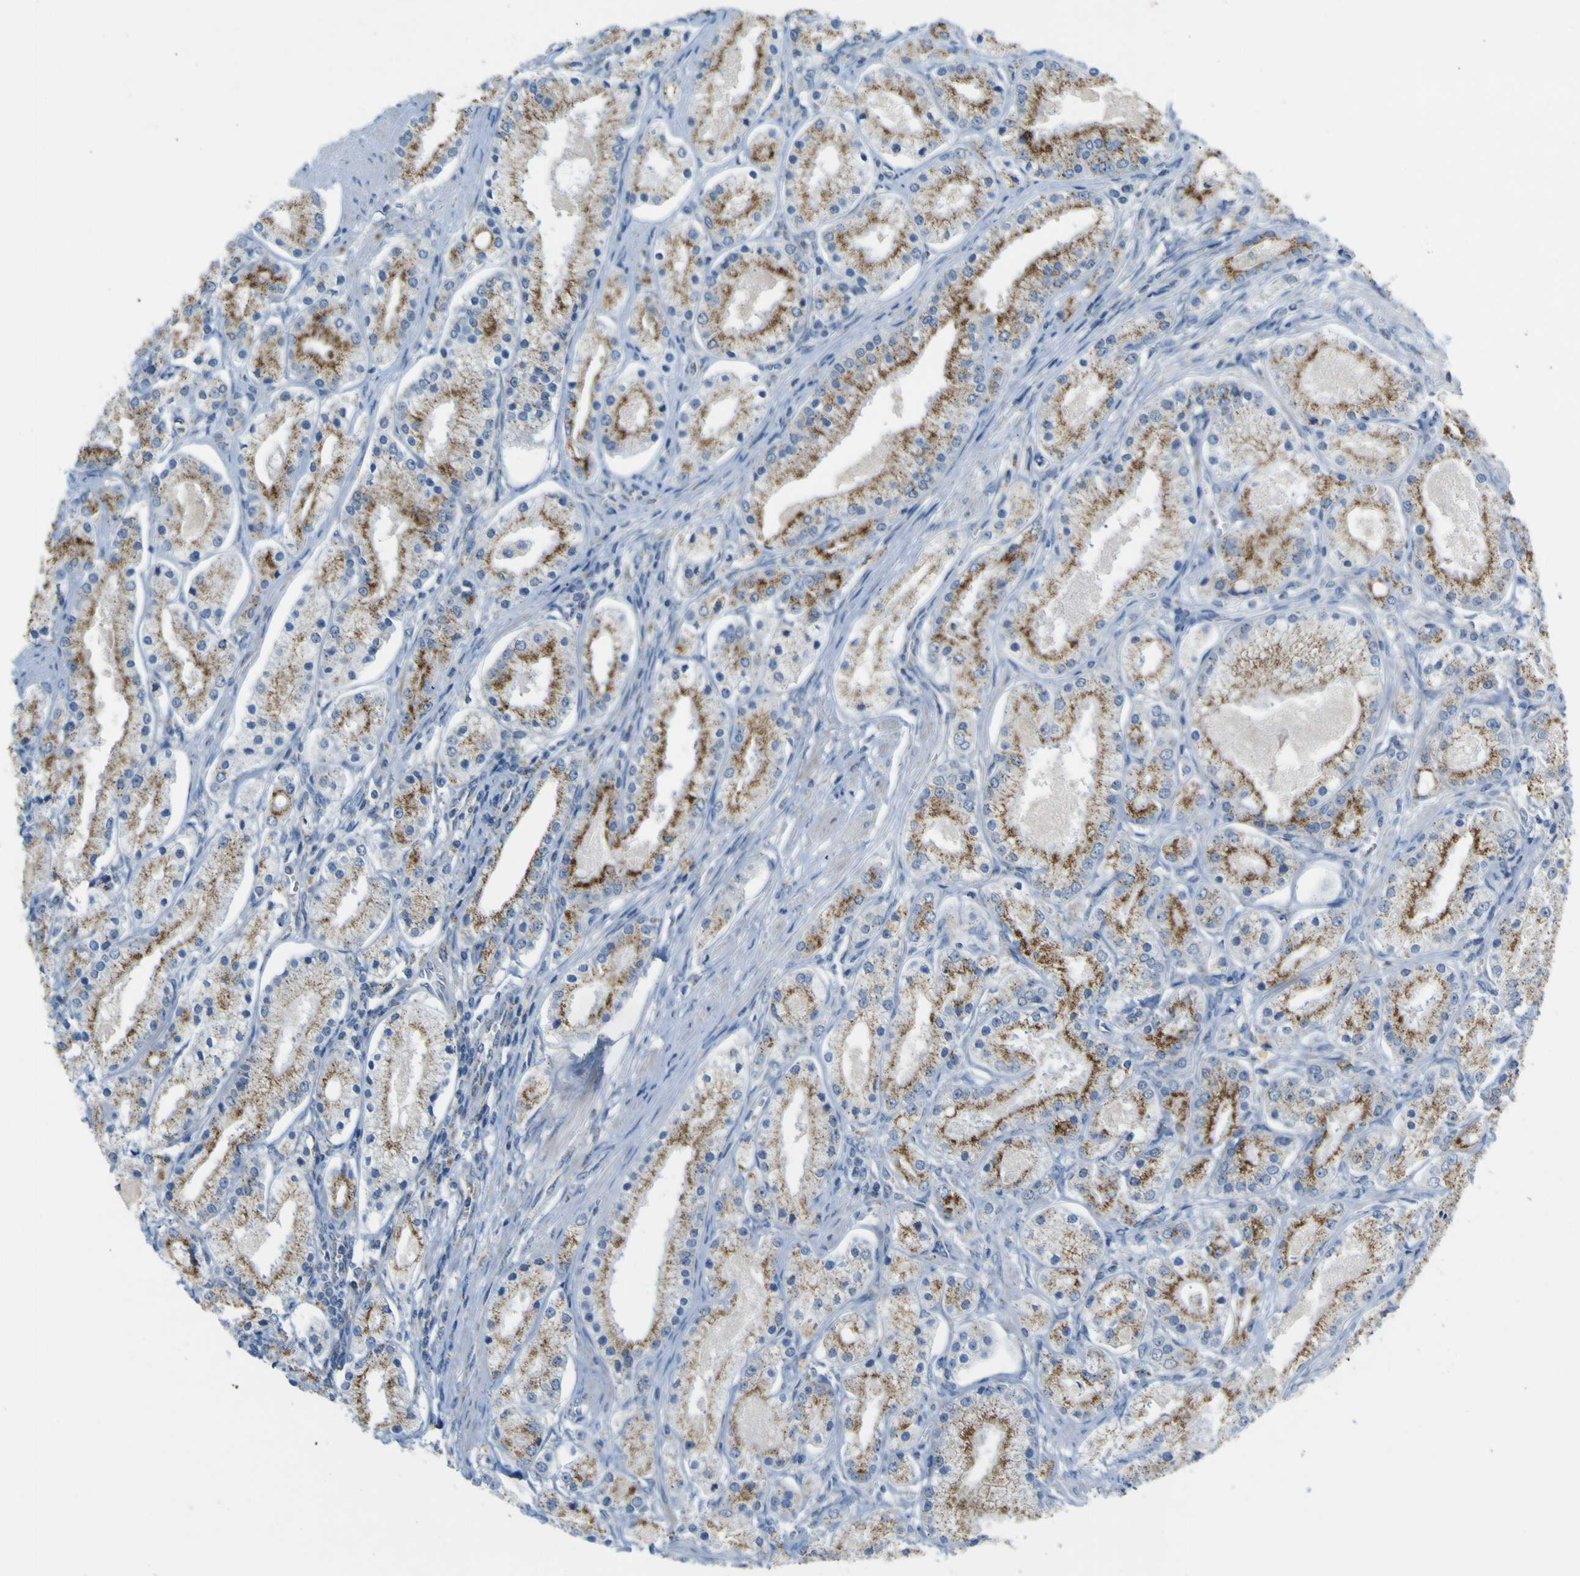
{"staining": {"intensity": "moderate", "quantity": ">75%", "location": "cytoplasmic/membranous"}, "tissue": "prostate cancer", "cell_type": "Tumor cells", "image_type": "cancer", "snomed": [{"axis": "morphology", "description": "Adenocarcinoma, High grade"}, {"axis": "topography", "description": "Prostate"}], "caption": "Immunohistochemistry (IHC) micrograph of neoplastic tissue: high-grade adenocarcinoma (prostate) stained using IHC demonstrates medium levels of moderate protein expression localized specifically in the cytoplasmic/membranous of tumor cells, appearing as a cytoplasmic/membranous brown color.", "gene": "ACBD5", "patient": {"sex": "male", "age": 66}}